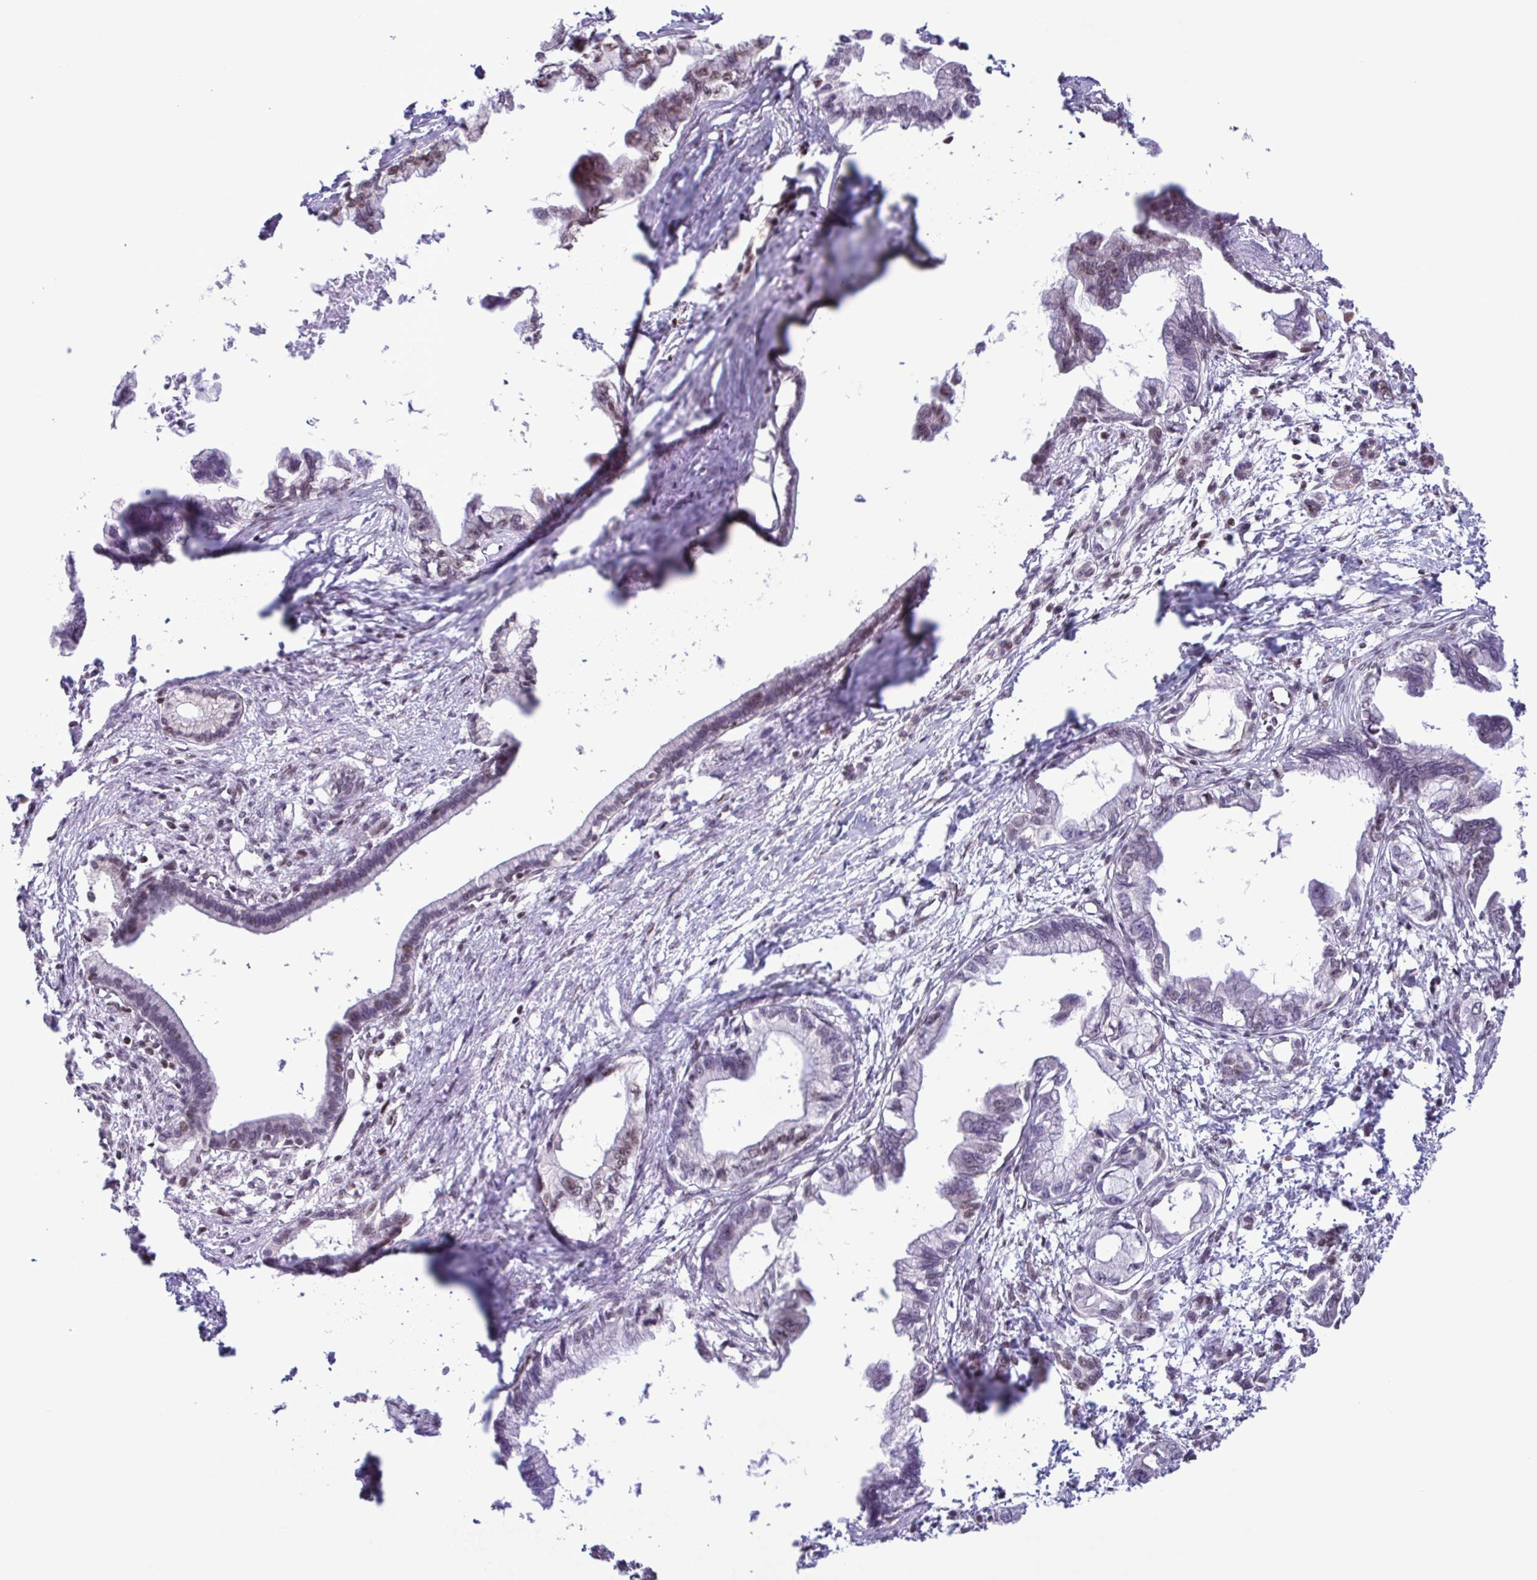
{"staining": {"intensity": "weak", "quantity": "<25%", "location": "nuclear"}, "tissue": "pancreatic cancer", "cell_type": "Tumor cells", "image_type": "cancer", "snomed": [{"axis": "morphology", "description": "Adenocarcinoma, NOS"}, {"axis": "topography", "description": "Pancreas"}], "caption": "Tumor cells show no significant protein positivity in adenocarcinoma (pancreatic).", "gene": "TIMM21", "patient": {"sex": "male", "age": 61}}